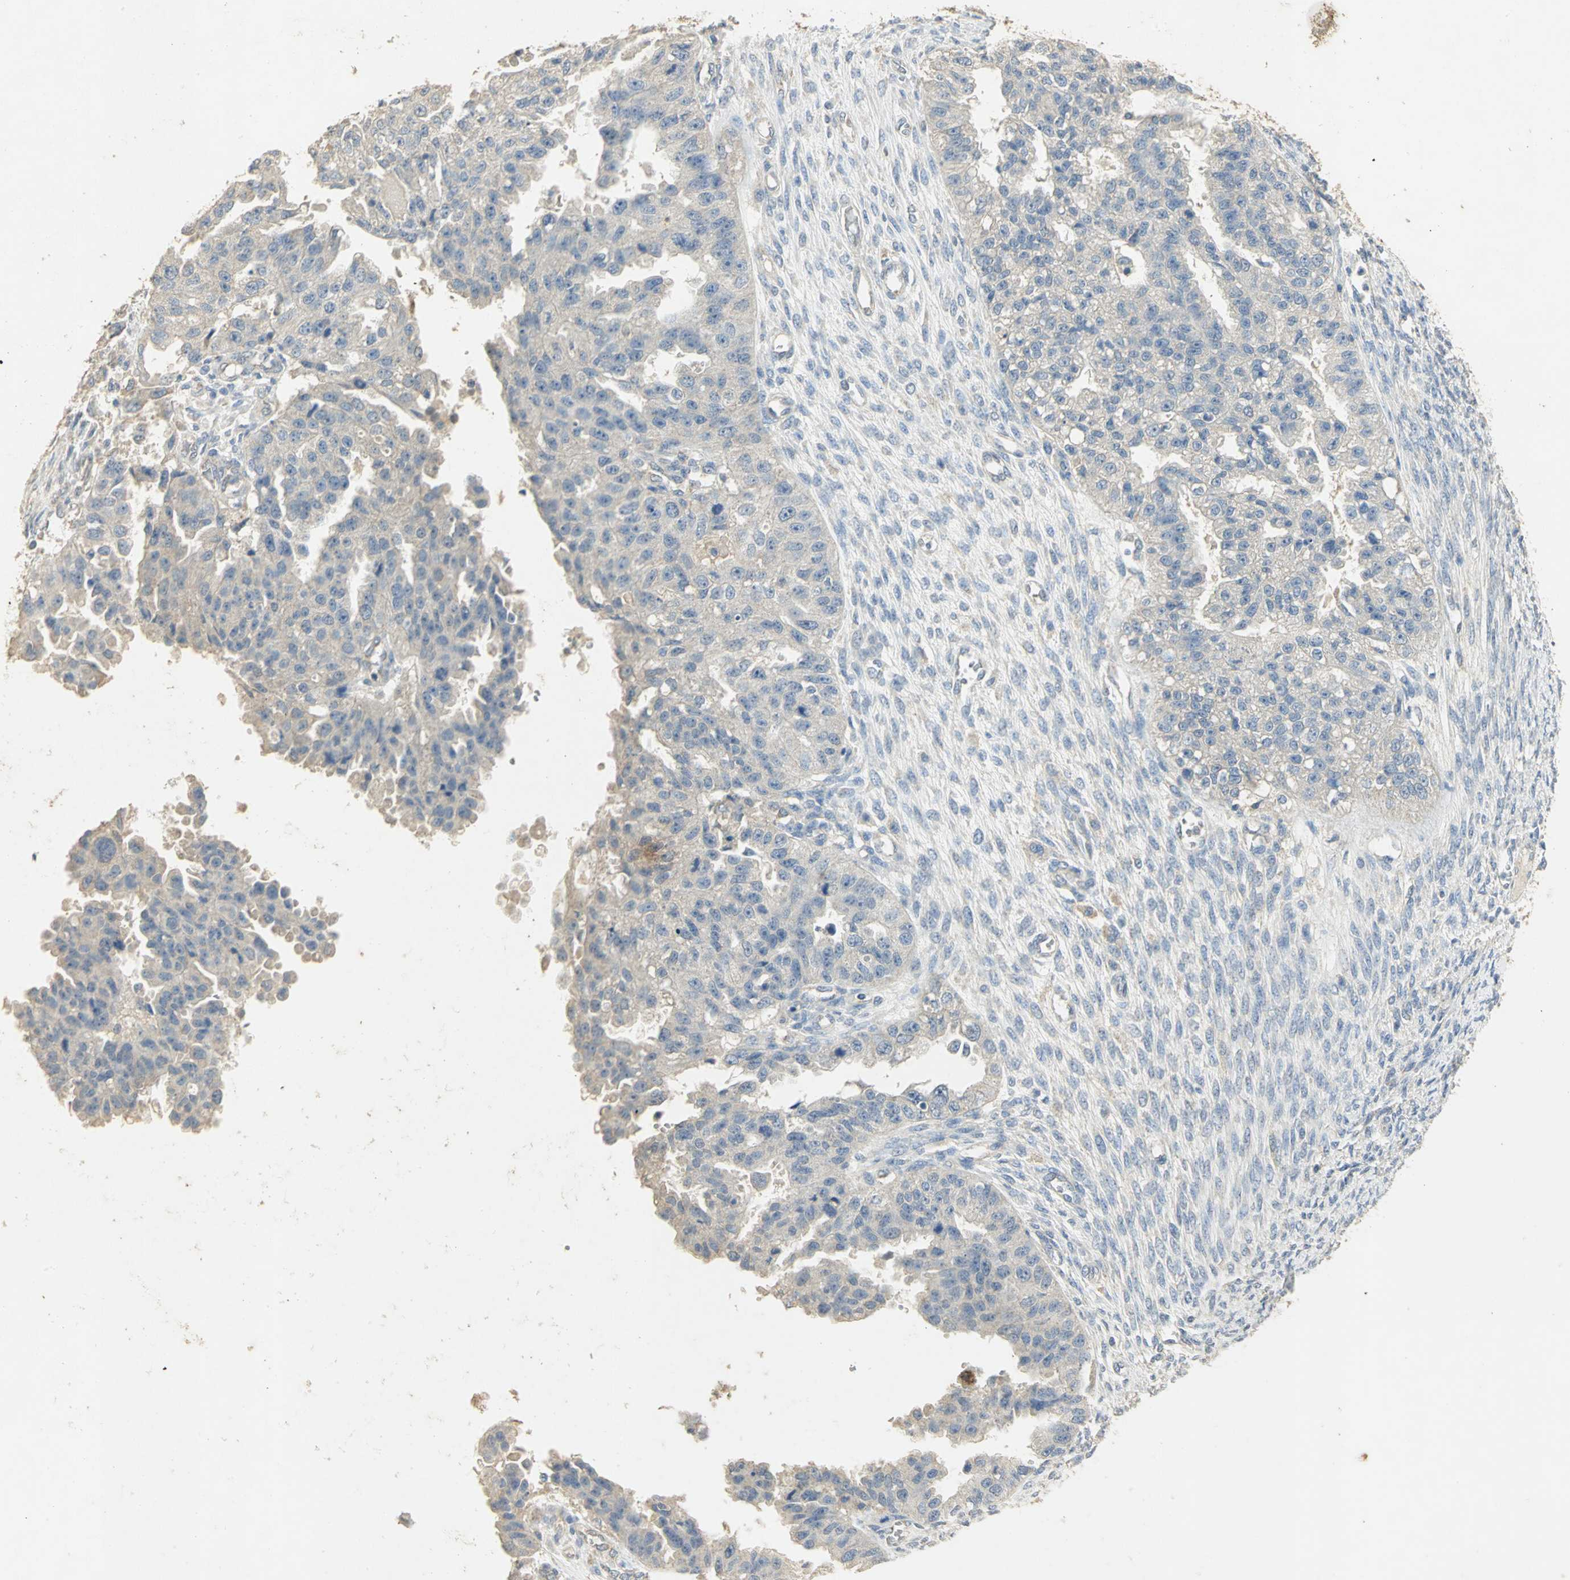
{"staining": {"intensity": "weak", "quantity": "25%-75%", "location": "cytoplasmic/membranous"}, "tissue": "ovarian cancer", "cell_type": "Tumor cells", "image_type": "cancer", "snomed": [{"axis": "morphology", "description": "Cystadenocarcinoma, serous, NOS"}, {"axis": "topography", "description": "Ovary"}], "caption": "A low amount of weak cytoplasmic/membranous staining is appreciated in approximately 25%-75% of tumor cells in ovarian cancer tissue.", "gene": "ASB9", "patient": {"sex": "female", "age": 58}}